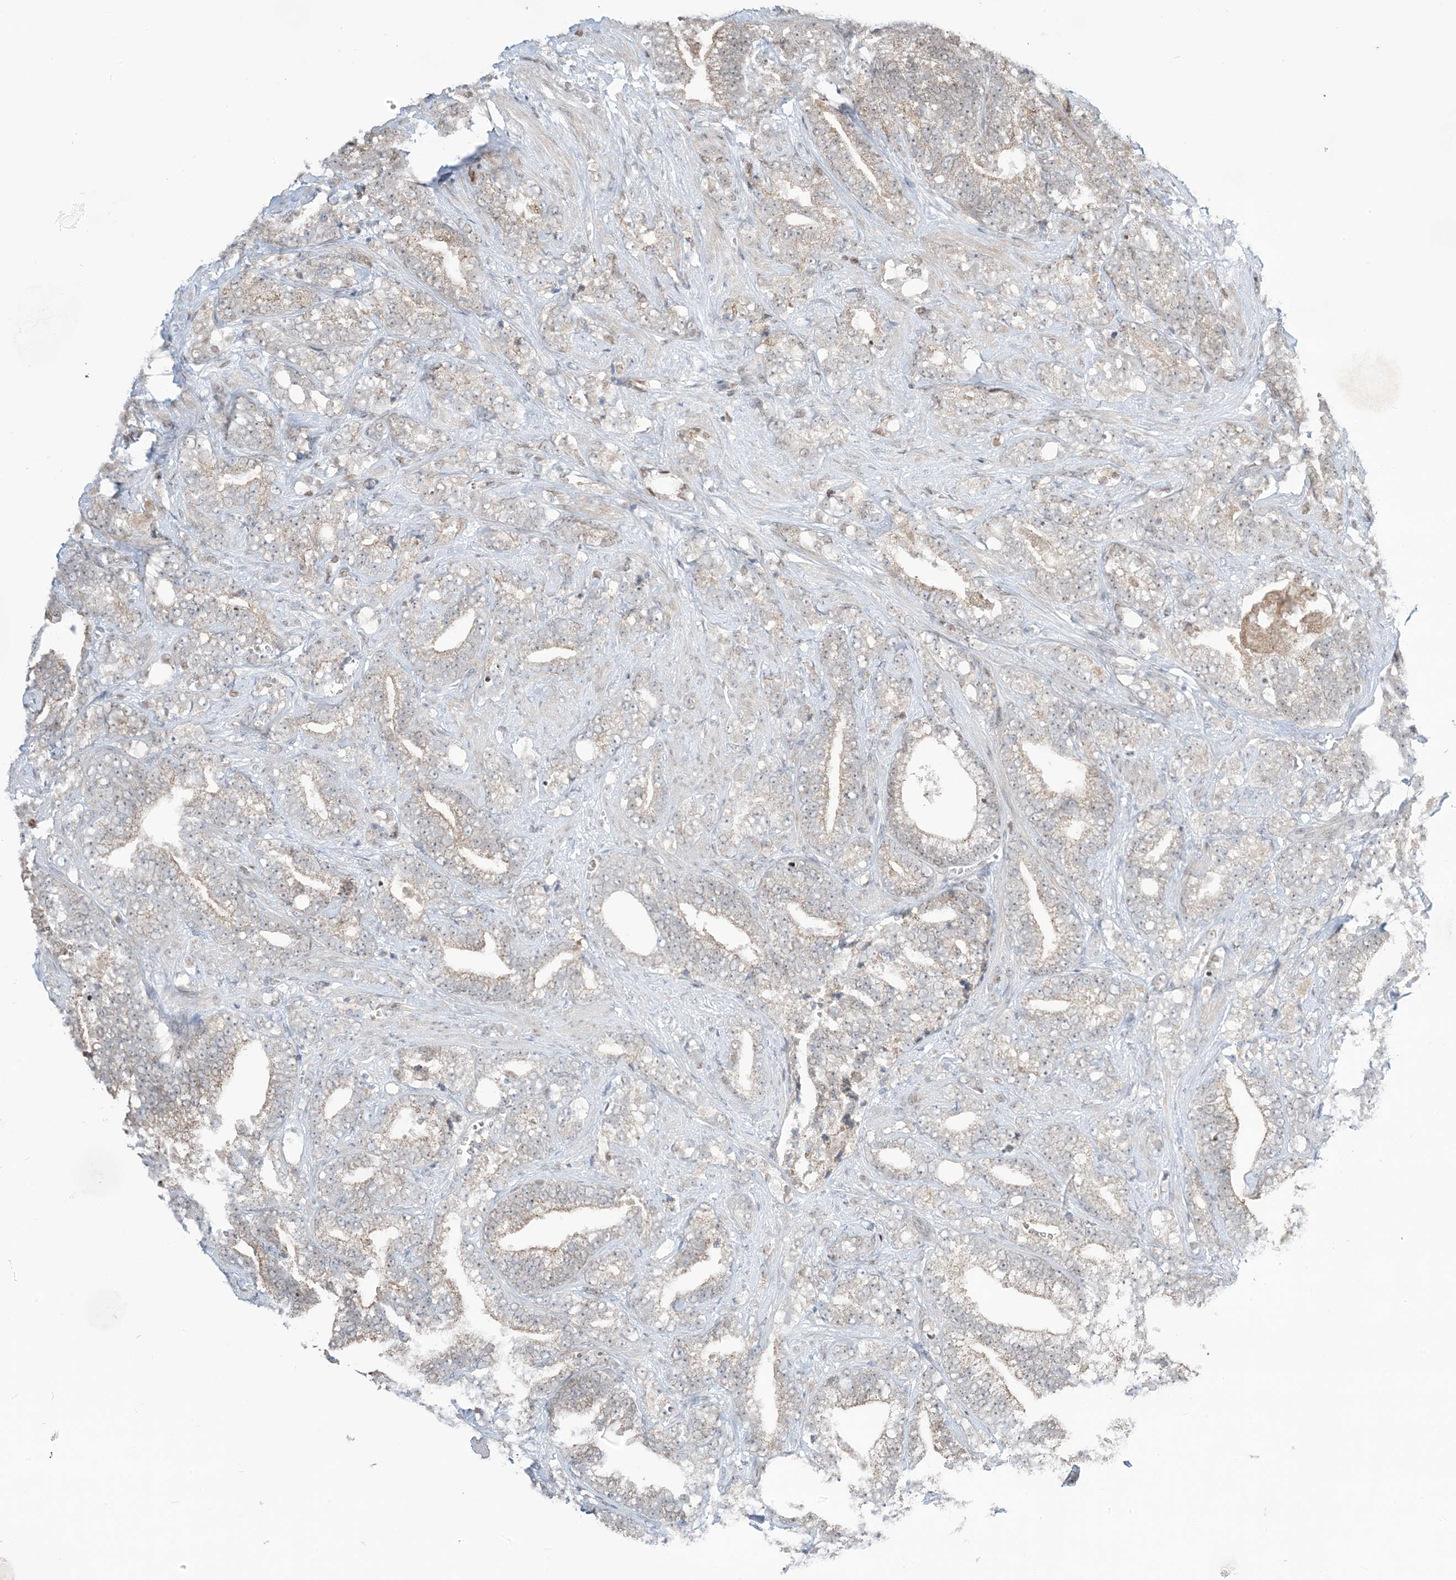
{"staining": {"intensity": "weak", "quantity": "<25%", "location": "cytoplasmic/membranous"}, "tissue": "prostate cancer", "cell_type": "Tumor cells", "image_type": "cancer", "snomed": [{"axis": "morphology", "description": "Adenocarcinoma, High grade"}, {"axis": "topography", "description": "Prostate and seminal vesicle, NOS"}], "caption": "A micrograph of human prostate high-grade adenocarcinoma is negative for staining in tumor cells. (Stains: DAB (3,3'-diaminobenzidine) IHC with hematoxylin counter stain, Microscopy: brightfield microscopy at high magnification).", "gene": "TFPT", "patient": {"sex": "male", "age": 67}}